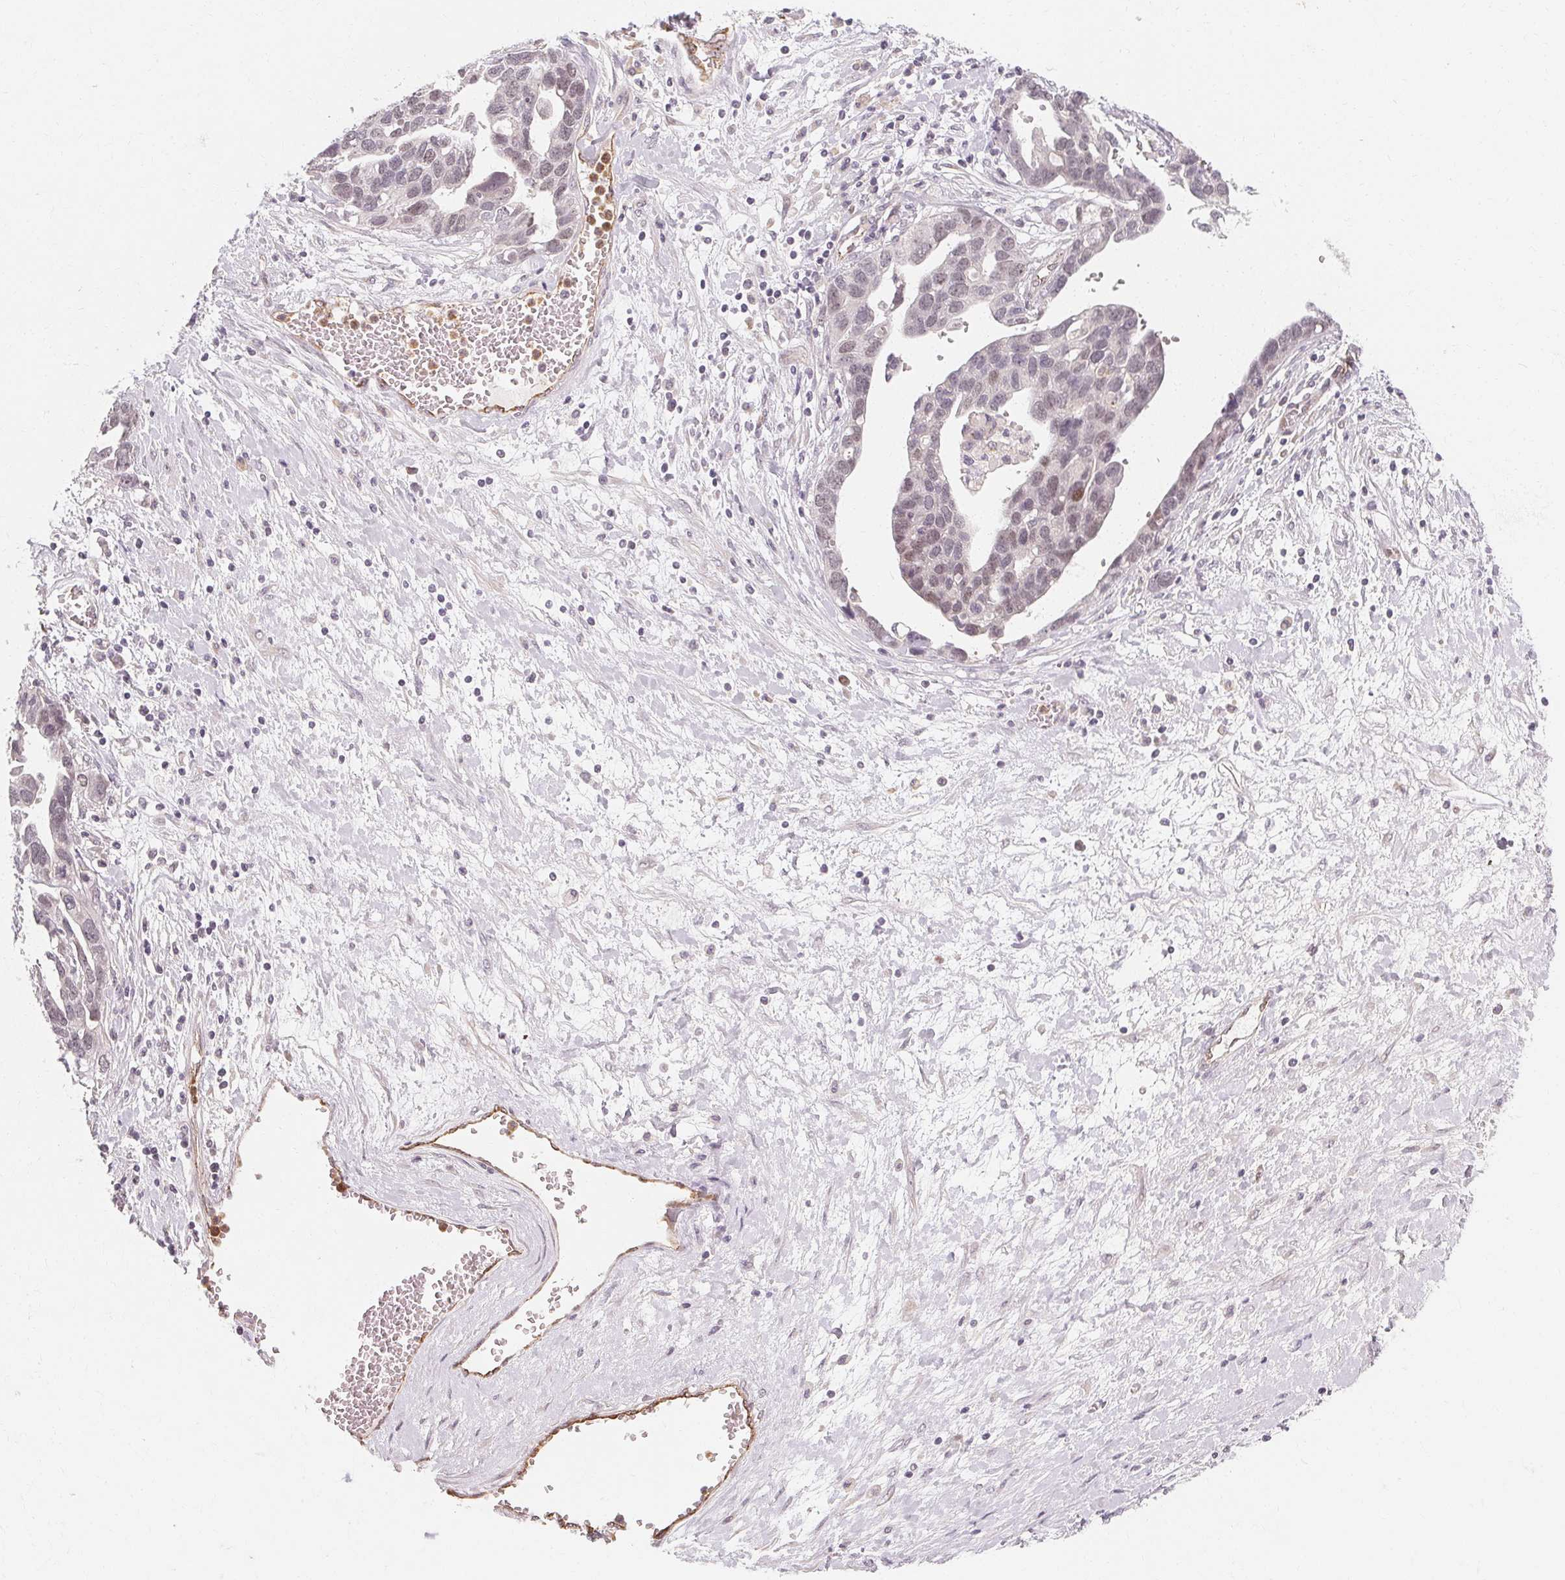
{"staining": {"intensity": "weak", "quantity": "<25%", "location": "nuclear"}, "tissue": "ovarian cancer", "cell_type": "Tumor cells", "image_type": "cancer", "snomed": [{"axis": "morphology", "description": "Cystadenocarcinoma, serous, NOS"}, {"axis": "topography", "description": "Ovary"}], "caption": "Human serous cystadenocarcinoma (ovarian) stained for a protein using IHC demonstrates no staining in tumor cells.", "gene": "CLCNKB", "patient": {"sex": "female", "age": 54}}